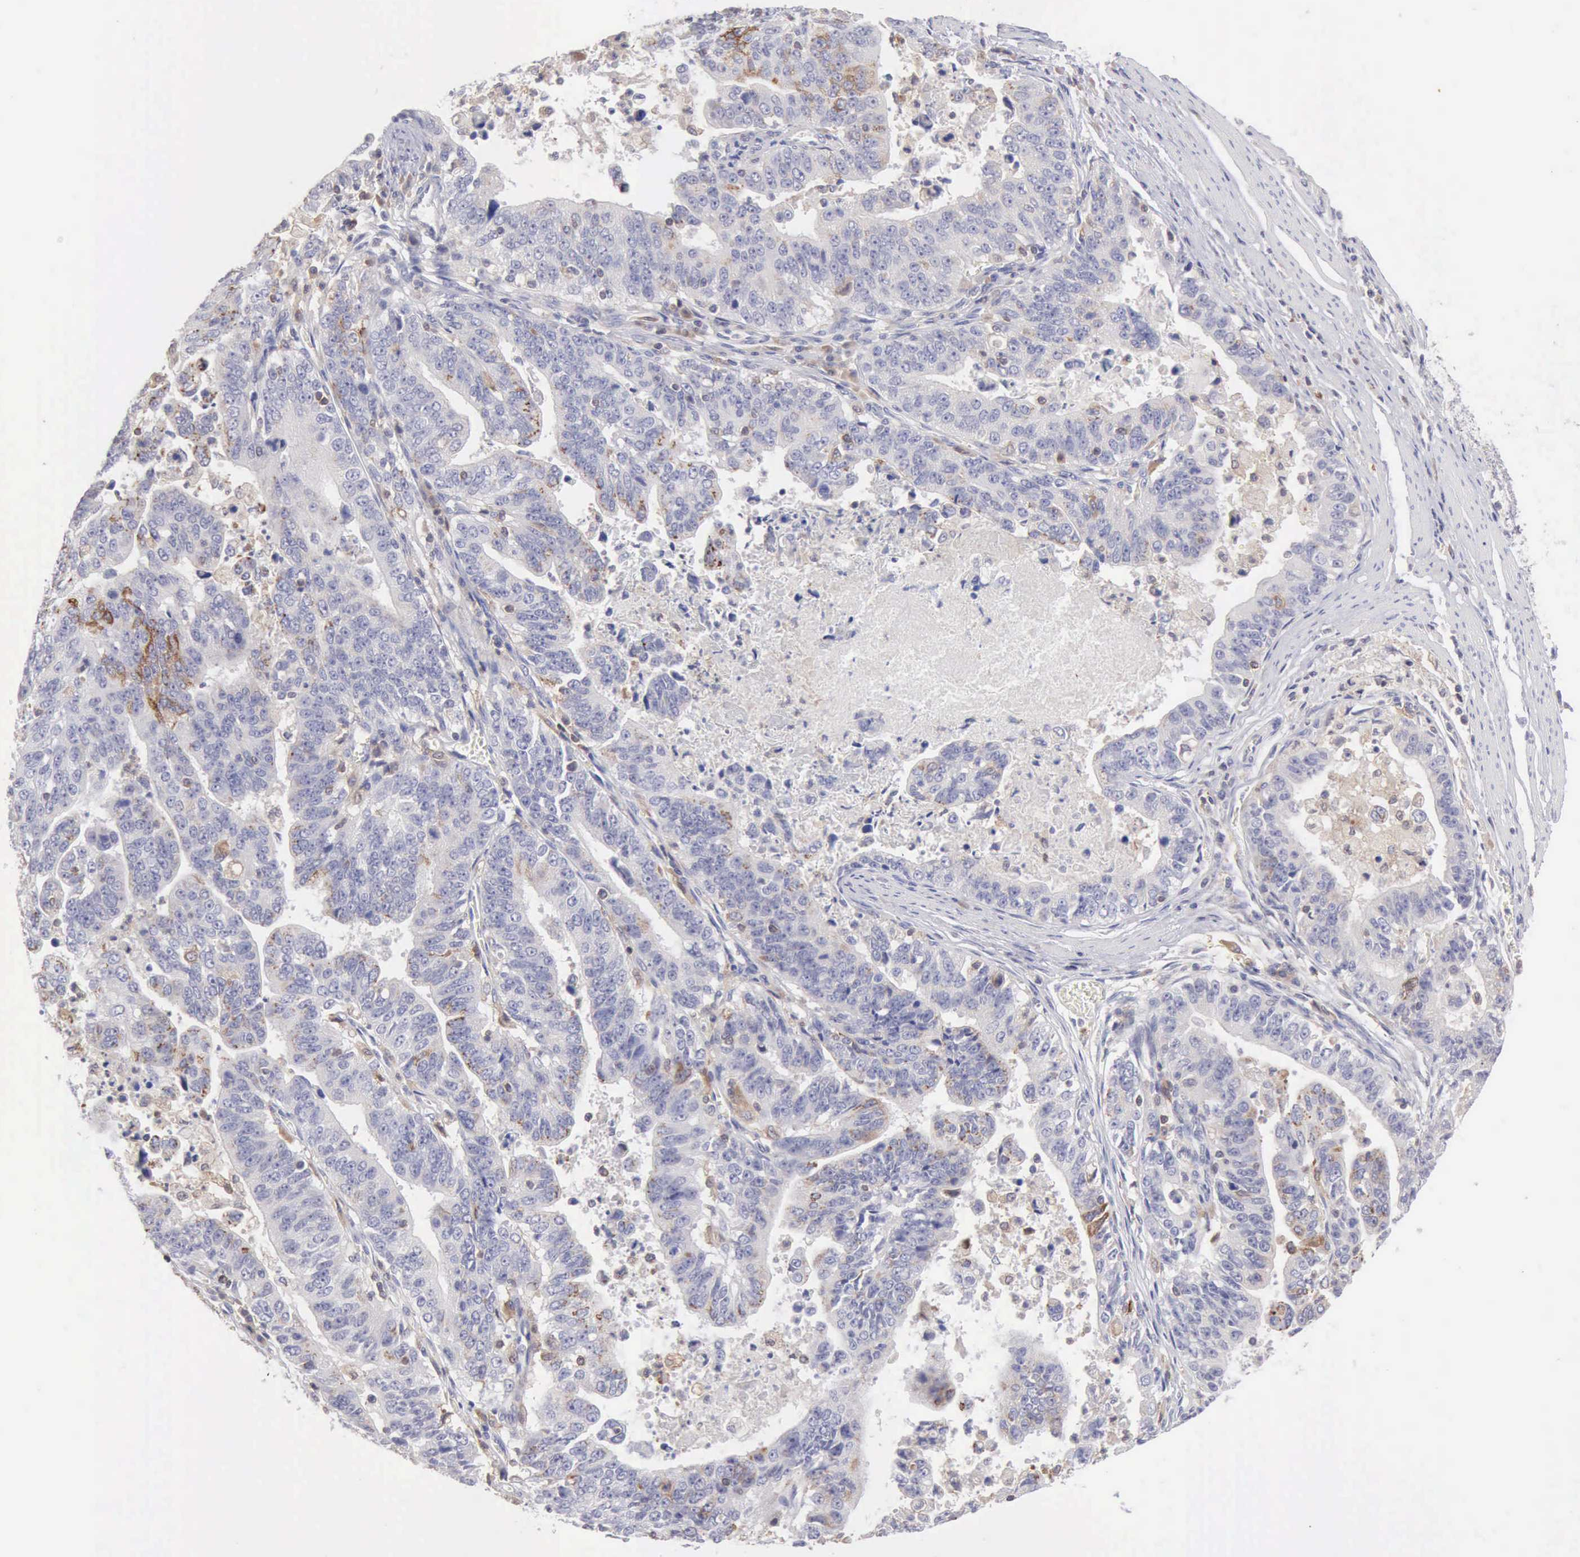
{"staining": {"intensity": "weak", "quantity": "<25%", "location": "cytoplasmic/membranous"}, "tissue": "stomach cancer", "cell_type": "Tumor cells", "image_type": "cancer", "snomed": [{"axis": "morphology", "description": "Adenocarcinoma, NOS"}, {"axis": "topography", "description": "Stomach, upper"}], "caption": "The histopathology image exhibits no staining of tumor cells in adenocarcinoma (stomach).", "gene": "SASH3", "patient": {"sex": "female", "age": 50}}